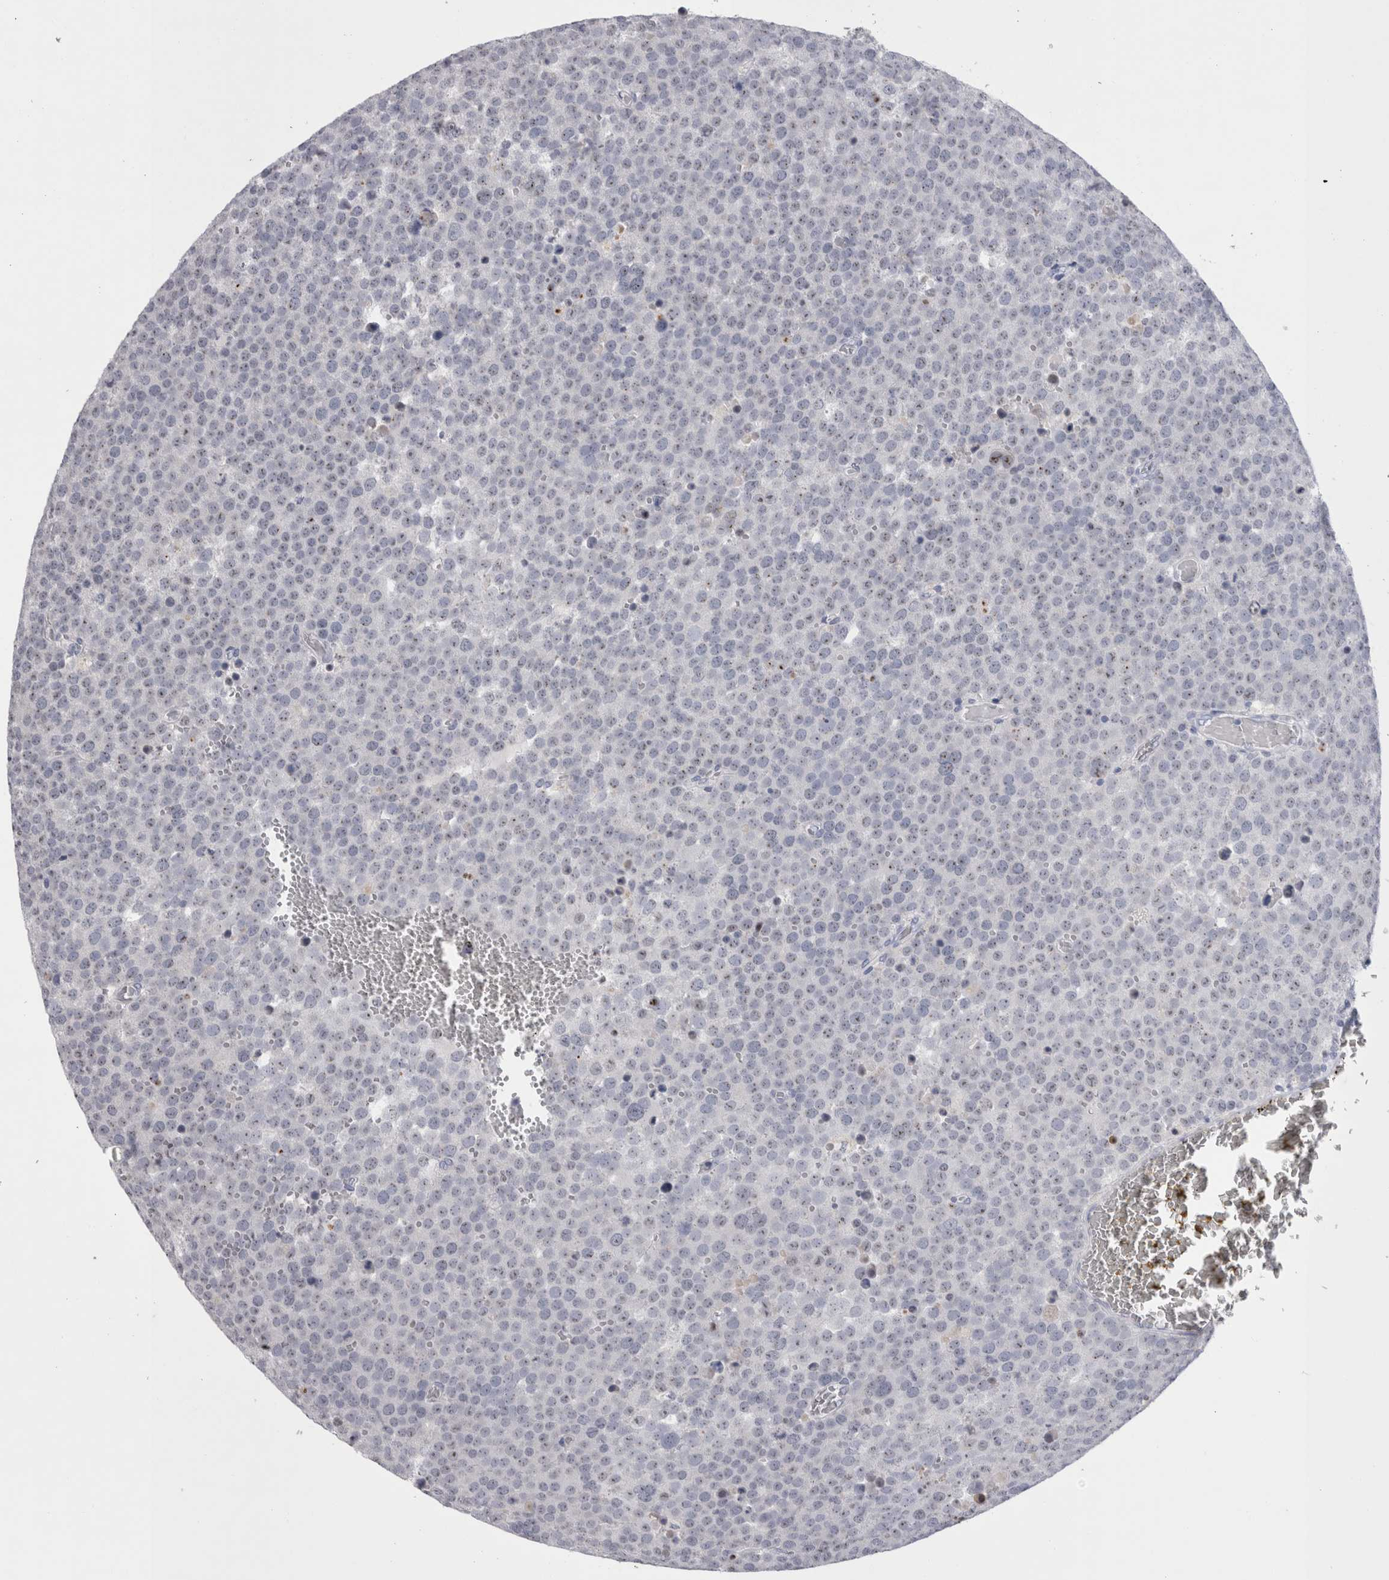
{"staining": {"intensity": "weak", "quantity": "<25%", "location": "nuclear"}, "tissue": "testis cancer", "cell_type": "Tumor cells", "image_type": "cancer", "snomed": [{"axis": "morphology", "description": "Seminoma, NOS"}, {"axis": "topography", "description": "Testis"}], "caption": "Human testis seminoma stained for a protein using IHC exhibits no staining in tumor cells.", "gene": "PWP2", "patient": {"sex": "male", "age": 71}}